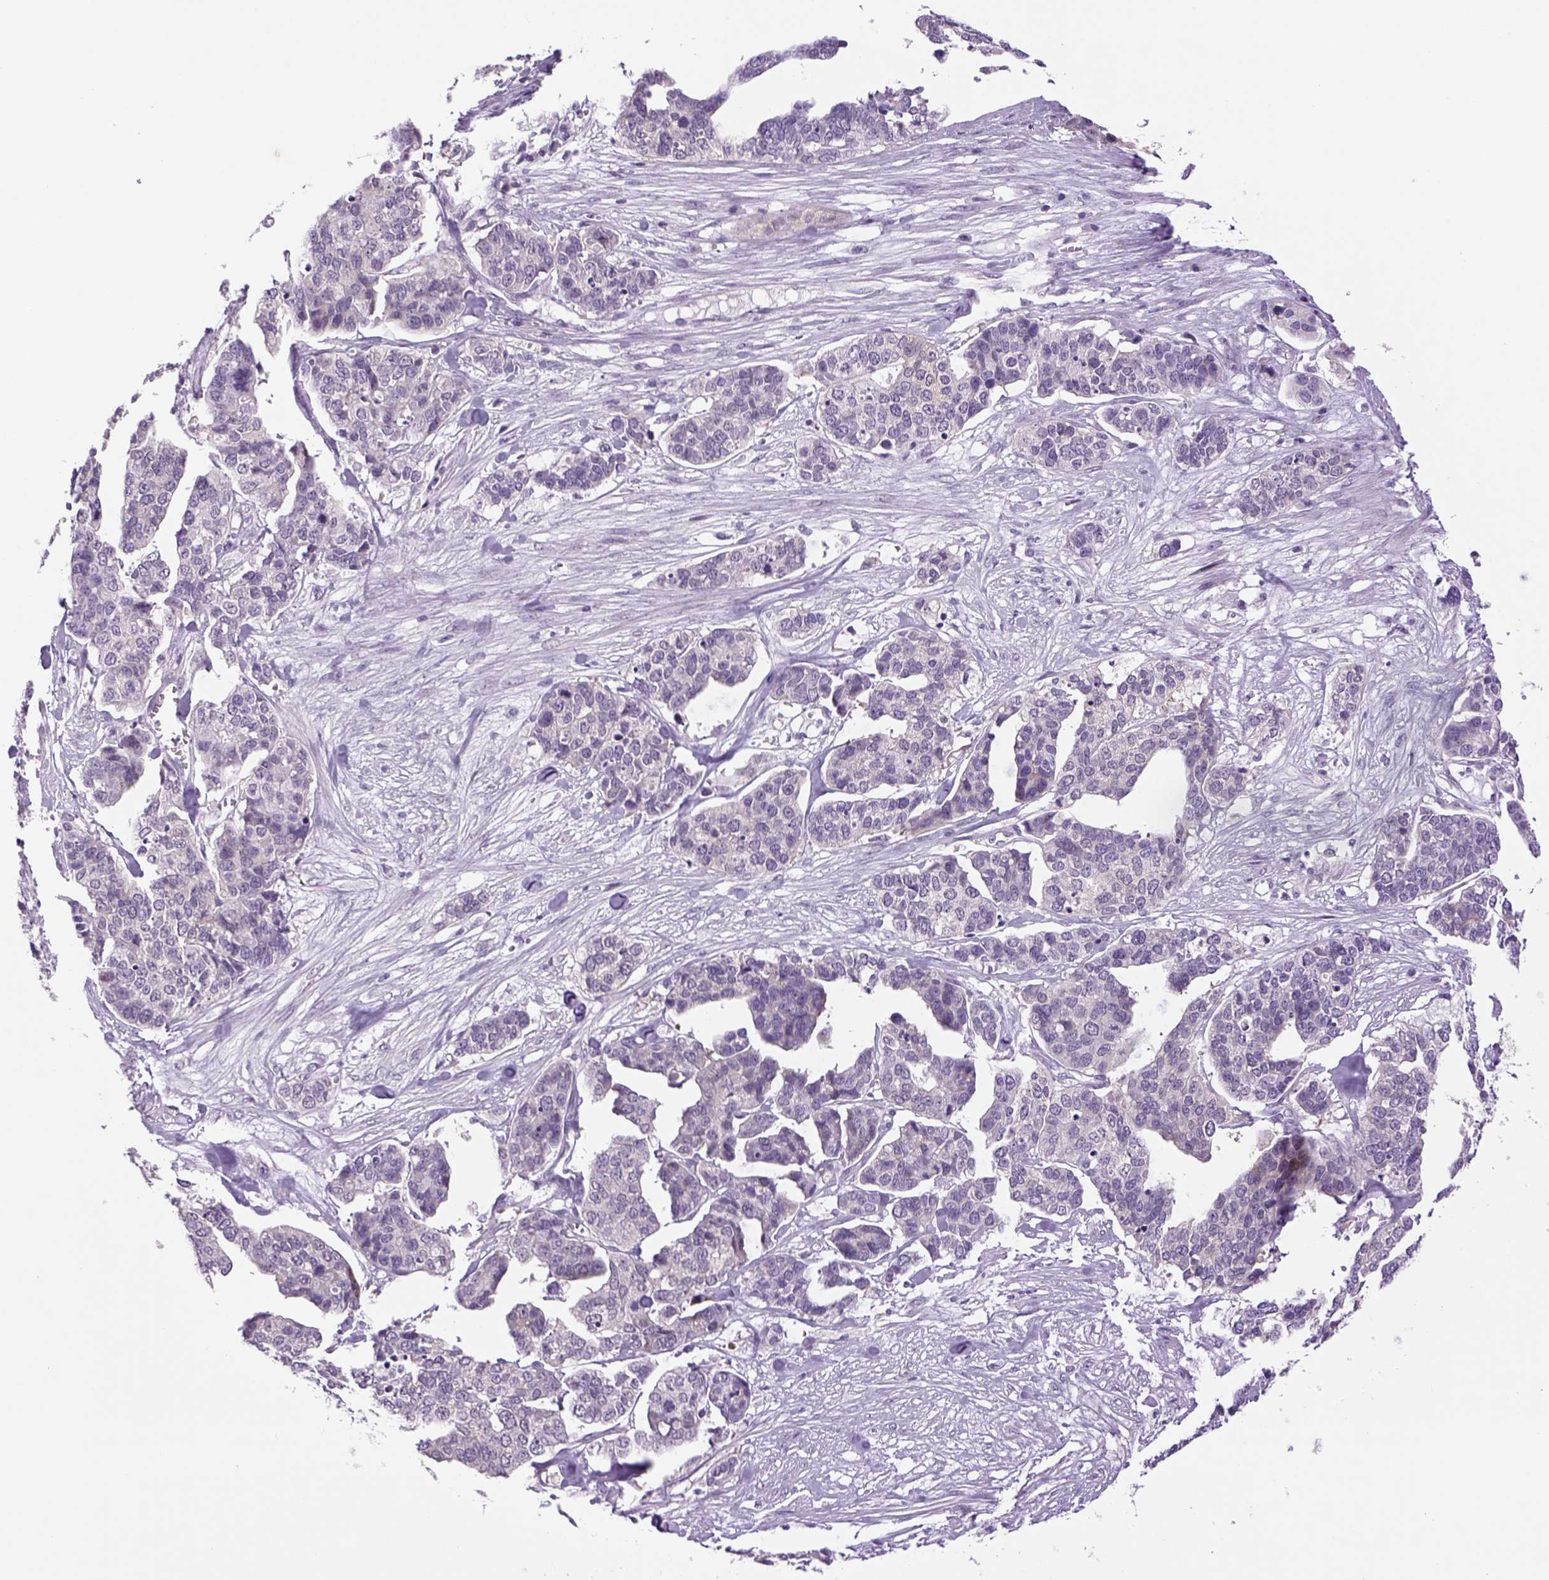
{"staining": {"intensity": "negative", "quantity": "none", "location": "none"}, "tissue": "ovarian cancer", "cell_type": "Tumor cells", "image_type": "cancer", "snomed": [{"axis": "morphology", "description": "Carcinoma, endometroid"}, {"axis": "topography", "description": "Ovary"}], "caption": "Micrograph shows no significant protein staining in tumor cells of ovarian cancer.", "gene": "DBH", "patient": {"sex": "female", "age": 65}}